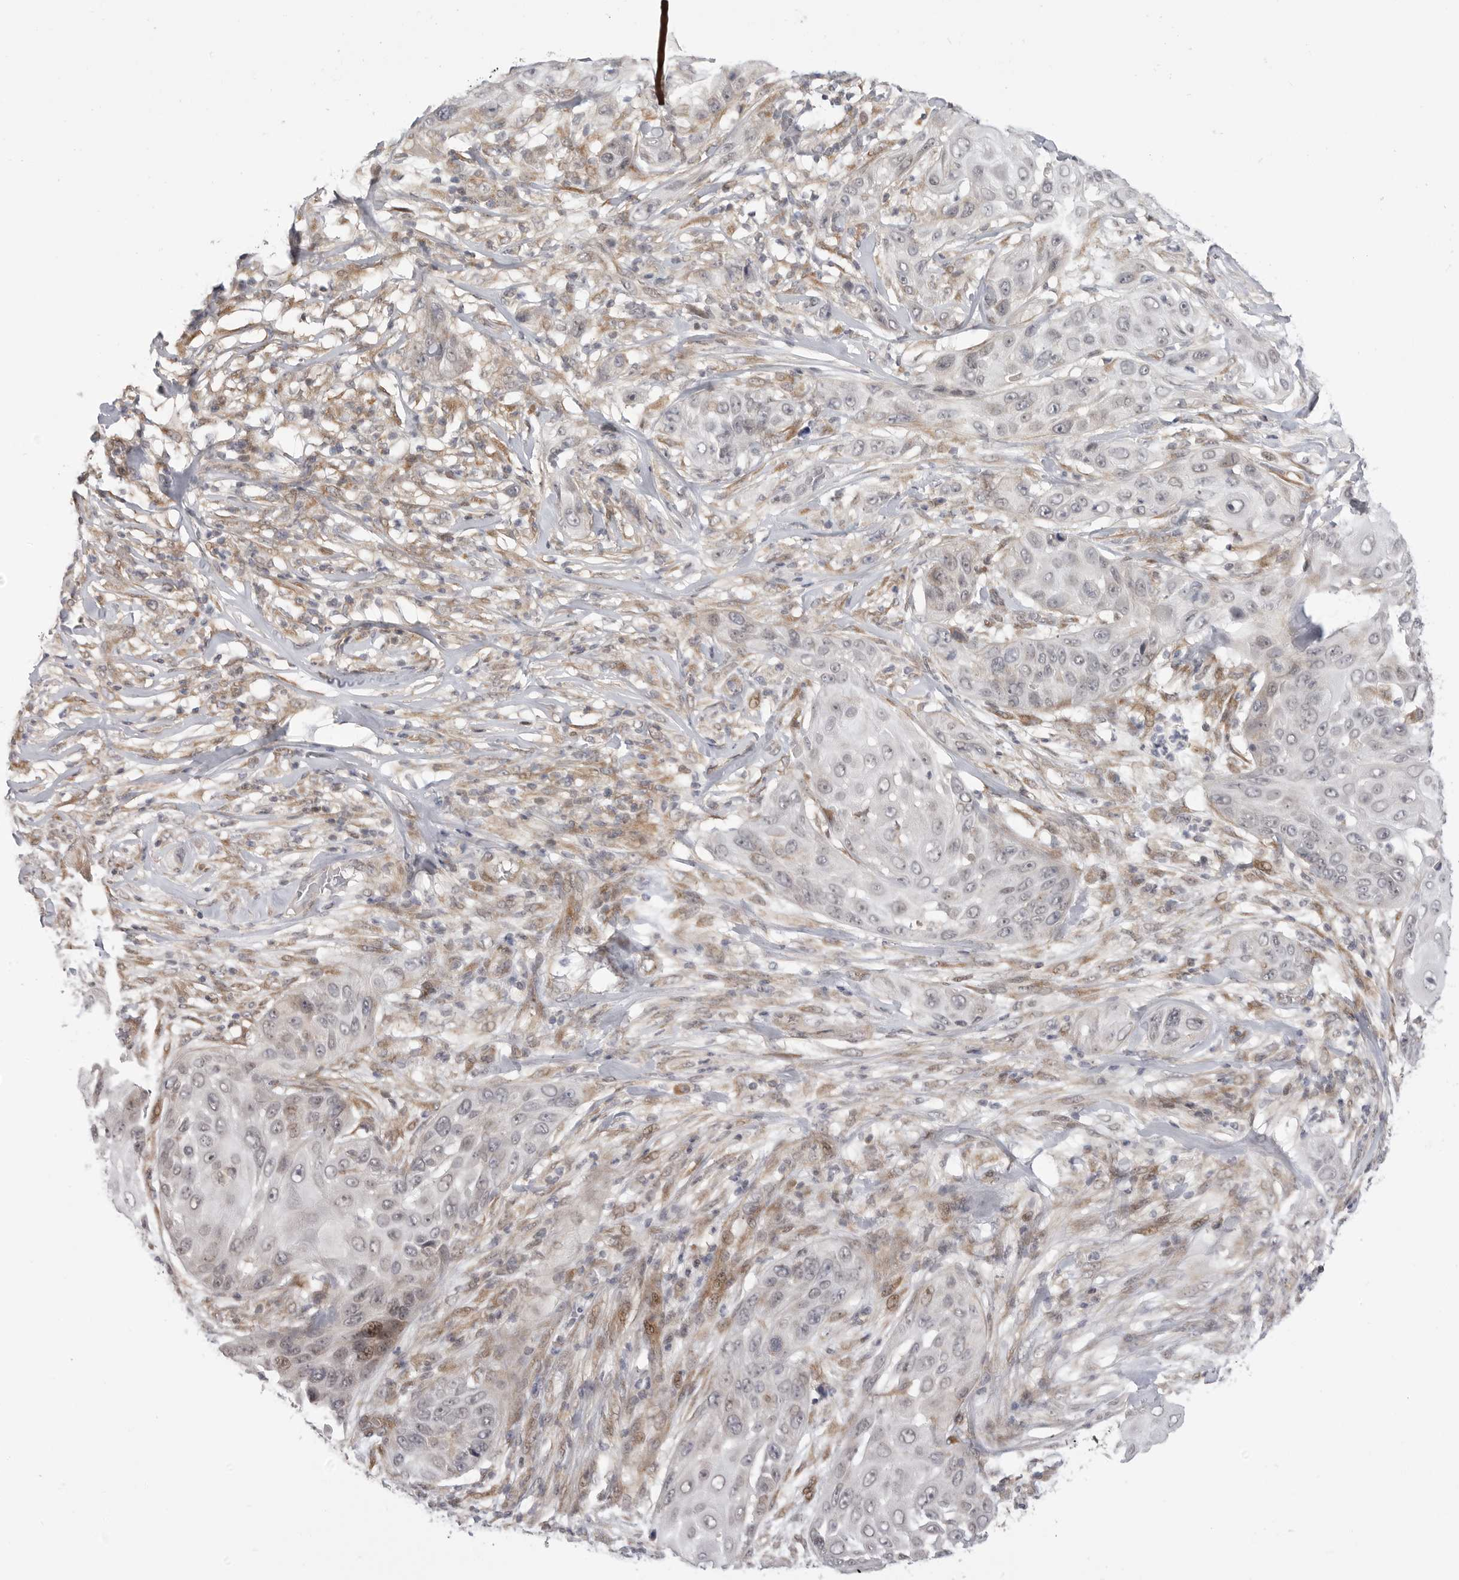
{"staining": {"intensity": "negative", "quantity": "none", "location": "none"}, "tissue": "skin cancer", "cell_type": "Tumor cells", "image_type": "cancer", "snomed": [{"axis": "morphology", "description": "Squamous cell carcinoma, NOS"}, {"axis": "topography", "description": "Skin"}], "caption": "Tumor cells show no significant expression in skin cancer.", "gene": "GGT6", "patient": {"sex": "female", "age": 44}}